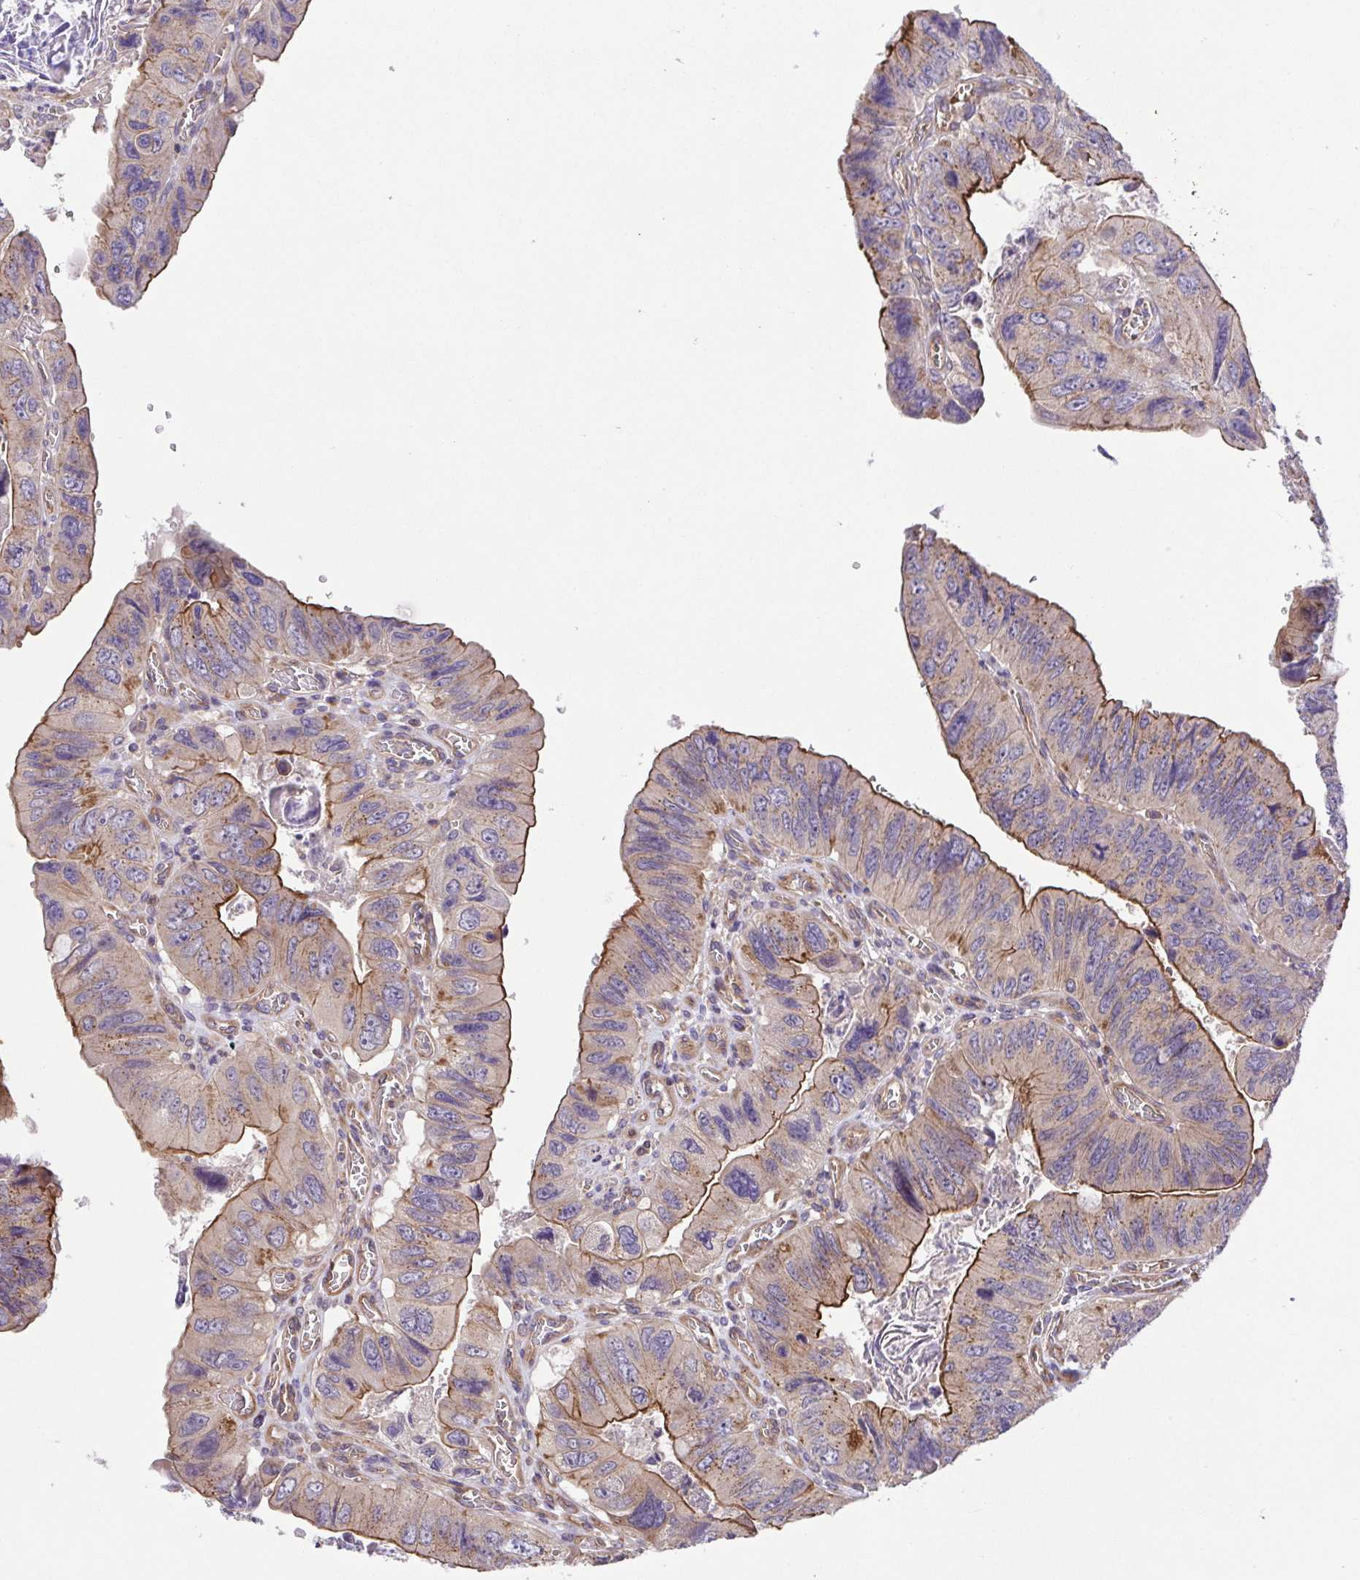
{"staining": {"intensity": "moderate", "quantity": "25%-75%", "location": "cytoplasmic/membranous"}, "tissue": "colorectal cancer", "cell_type": "Tumor cells", "image_type": "cancer", "snomed": [{"axis": "morphology", "description": "Adenocarcinoma, NOS"}, {"axis": "topography", "description": "Colon"}], "caption": "Adenocarcinoma (colorectal) stained for a protein shows moderate cytoplasmic/membranous positivity in tumor cells.", "gene": "IDE", "patient": {"sex": "female", "age": 84}}